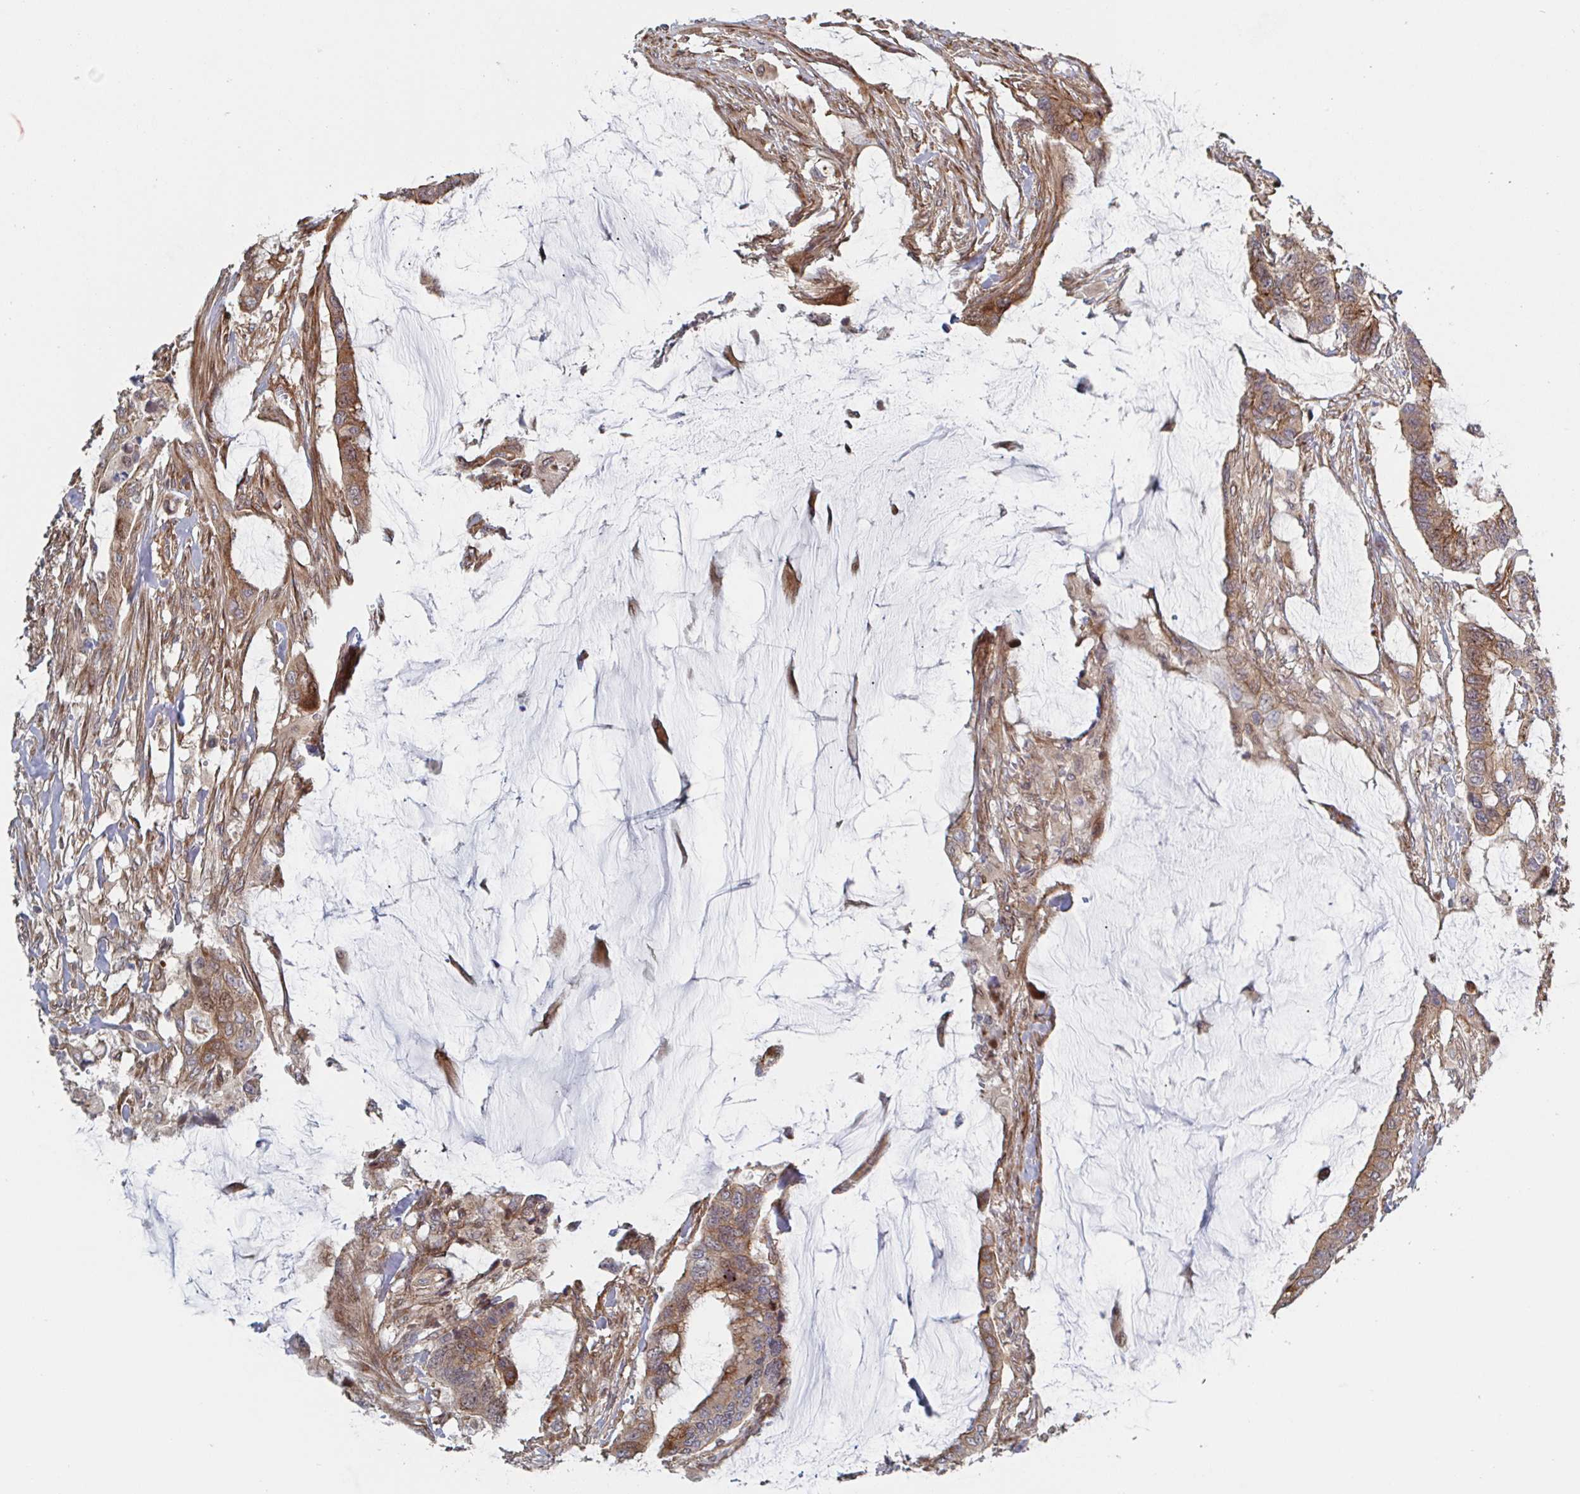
{"staining": {"intensity": "moderate", "quantity": ">75%", "location": "cytoplasmic/membranous"}, "tissue": "colorectal cancer", "cell_type": "Tumor cells", "image_type": "cancer", "snomed": [{"axis": "morphology", "description": "Adenocarcinoma, NOS"}, {"axis": "topography", "description": "Rectum"}], "caption": "DAB immunohistochemical staining of colorectal cancer (adenocarcinoma) displays moderate cytoplasmic/membranous protein positivity in about >75% of tumor cells. (IHC, brightfield microscopy, high magnification).", "gene": "DVL3", "patient": {"sex": "female", "age": 59}}